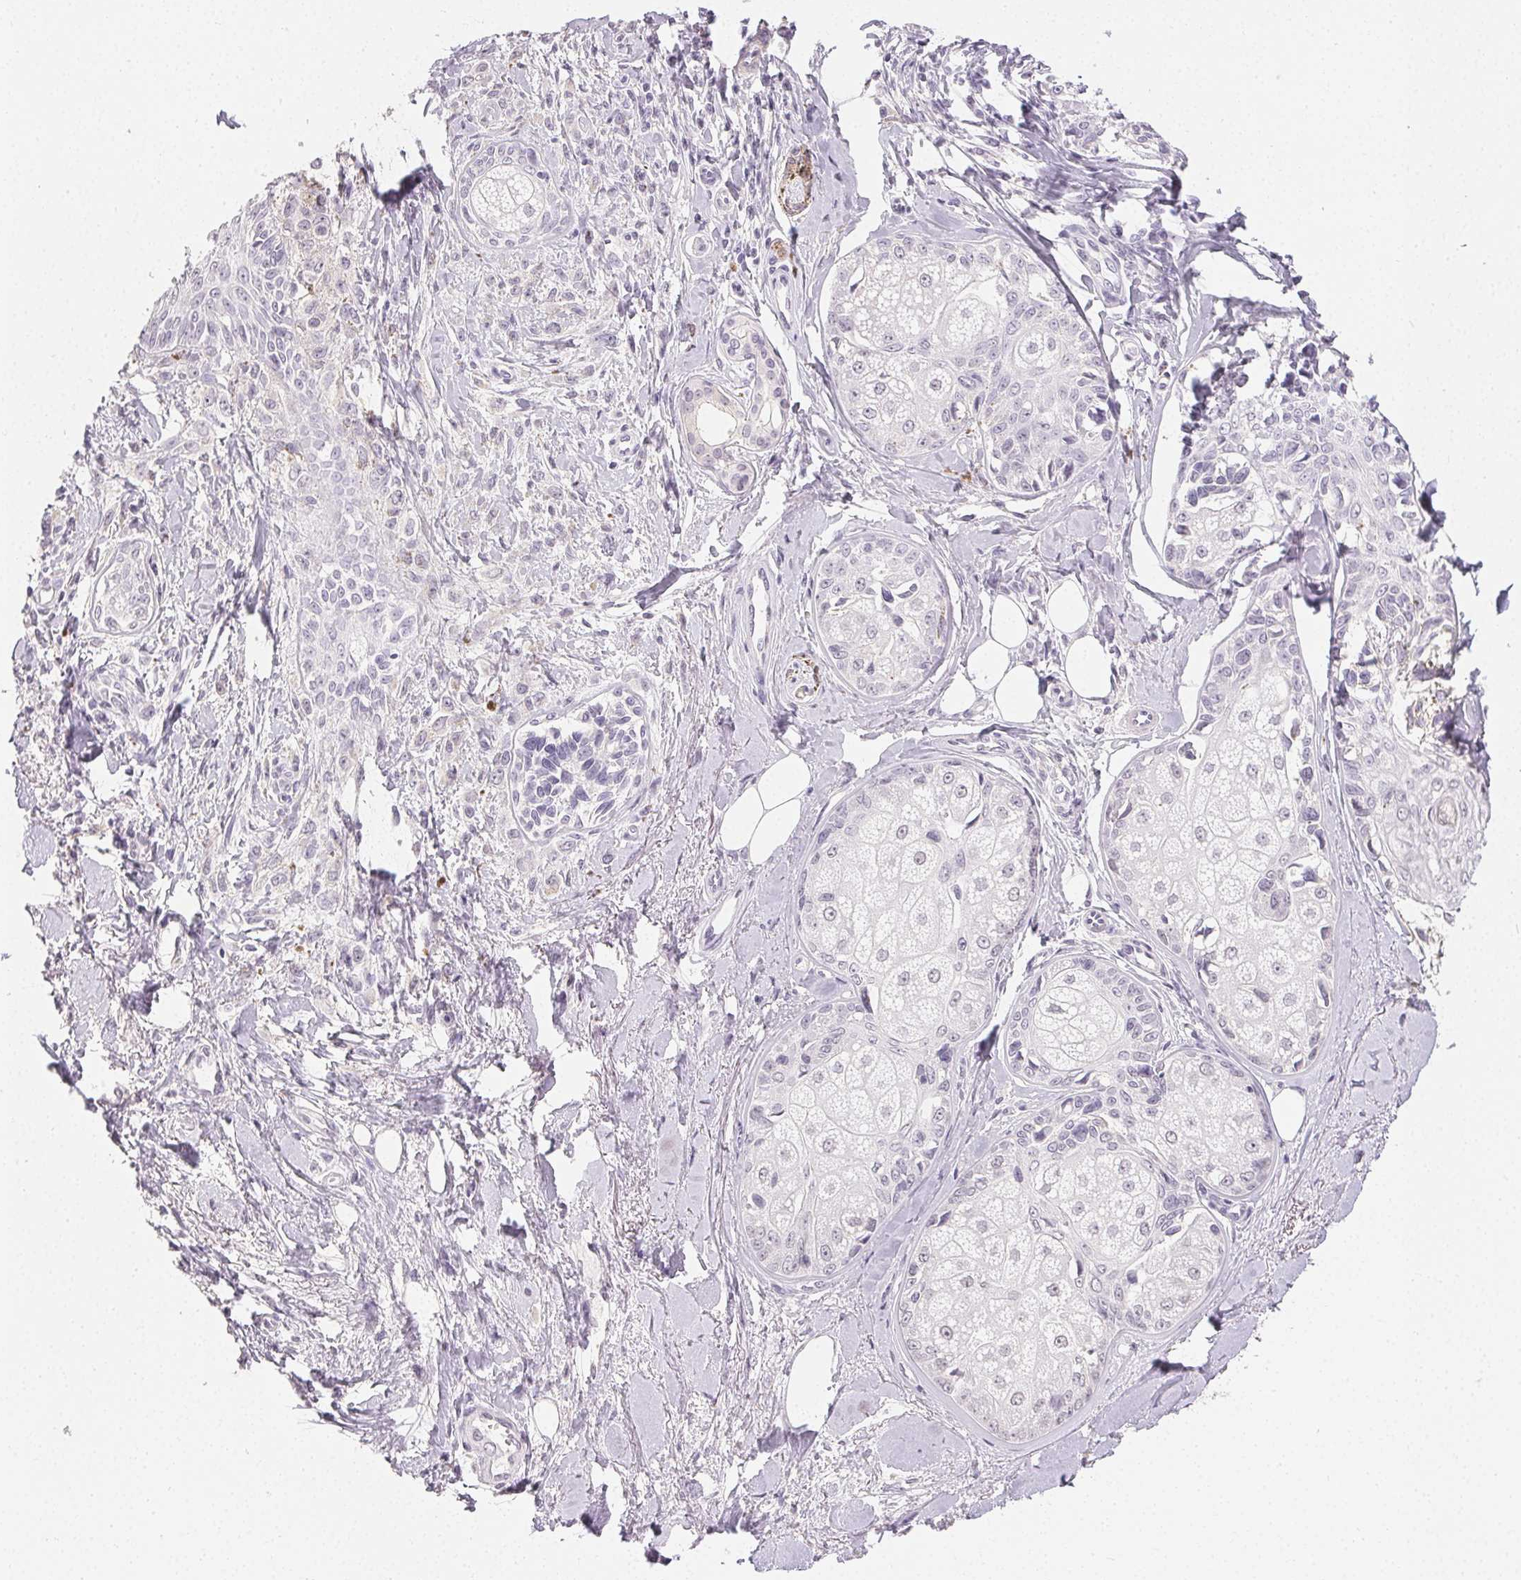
{"staining": {"intensity": "negative", "quantity": "none", "location": "none"}, "tissue": "melanoma", "cell_type": "Tumor cells", "image_type": "cancer", "snomed": [{"axis": "morphology", "description": "Malignant melanoma, NOS"}, {"axis": "topography", "description": "Skin"}], "caption": "Melanoma stained for a protein using IHC exhibits no staining tumor cells.", "gene": "TMEM174", "patient": {"sex": "female", "age": 86}}